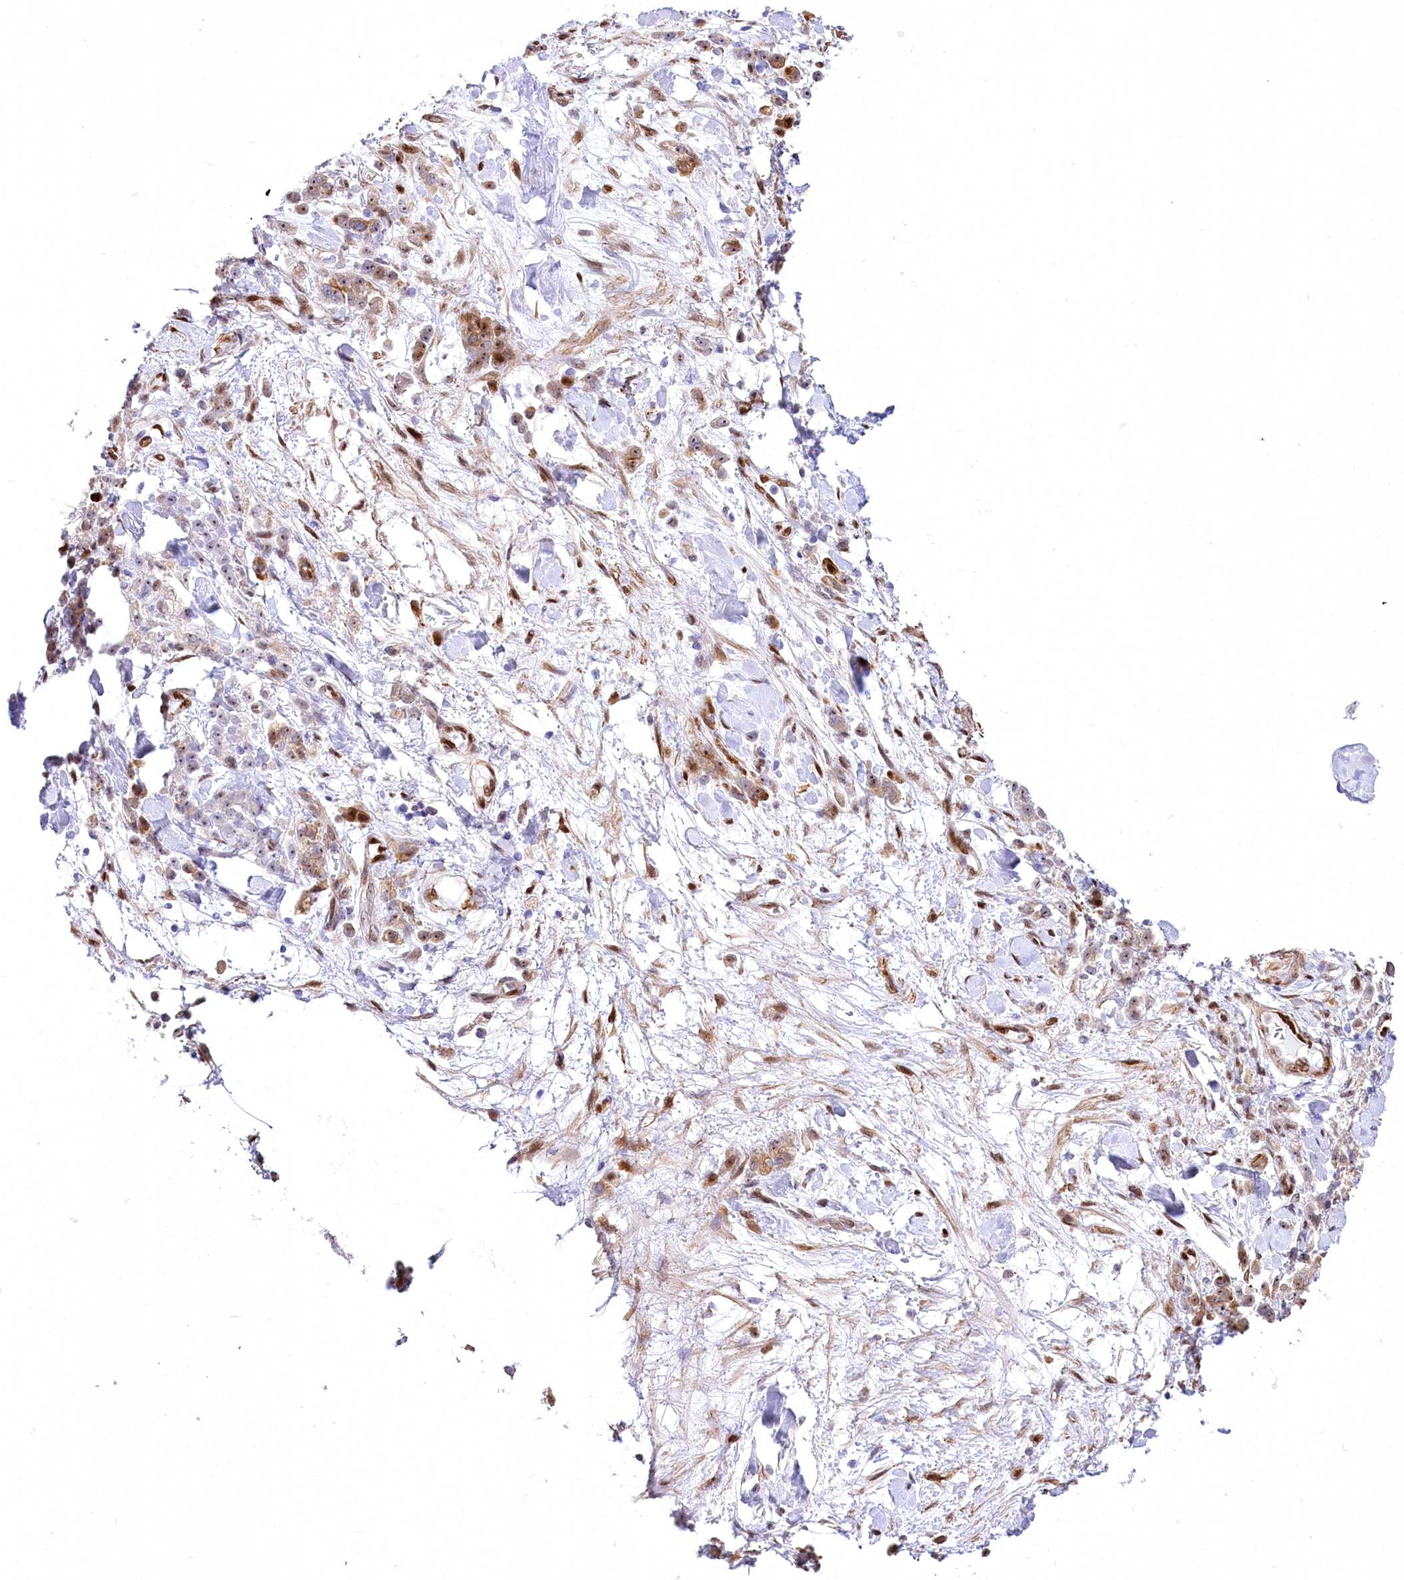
{"staining": {"intensity": "moderate", "quantity": ">75%", "location": "cytoplasmic/membranous,nuclear"}, "tissue": "stomach cancer", "cell_type": "Tumor cells", "image_type": "cancer", "snomed": [{"axis": "morphology", "description": "Normal tissue, NOS"}, {"axis": "morphology", "description": "Adenocarcinoma, NOS"}, {"axis": "topography", "description": "Stomach"}], "caption": "IHC of human stomach cancer displays medium levels of moderate cytoplasmic/membranous and nuclear expression in about >75% of tumor cells. Nuclei are stained in blue.", "gene": "PTMS", "patient": {"sex": "male", "age": 82}}